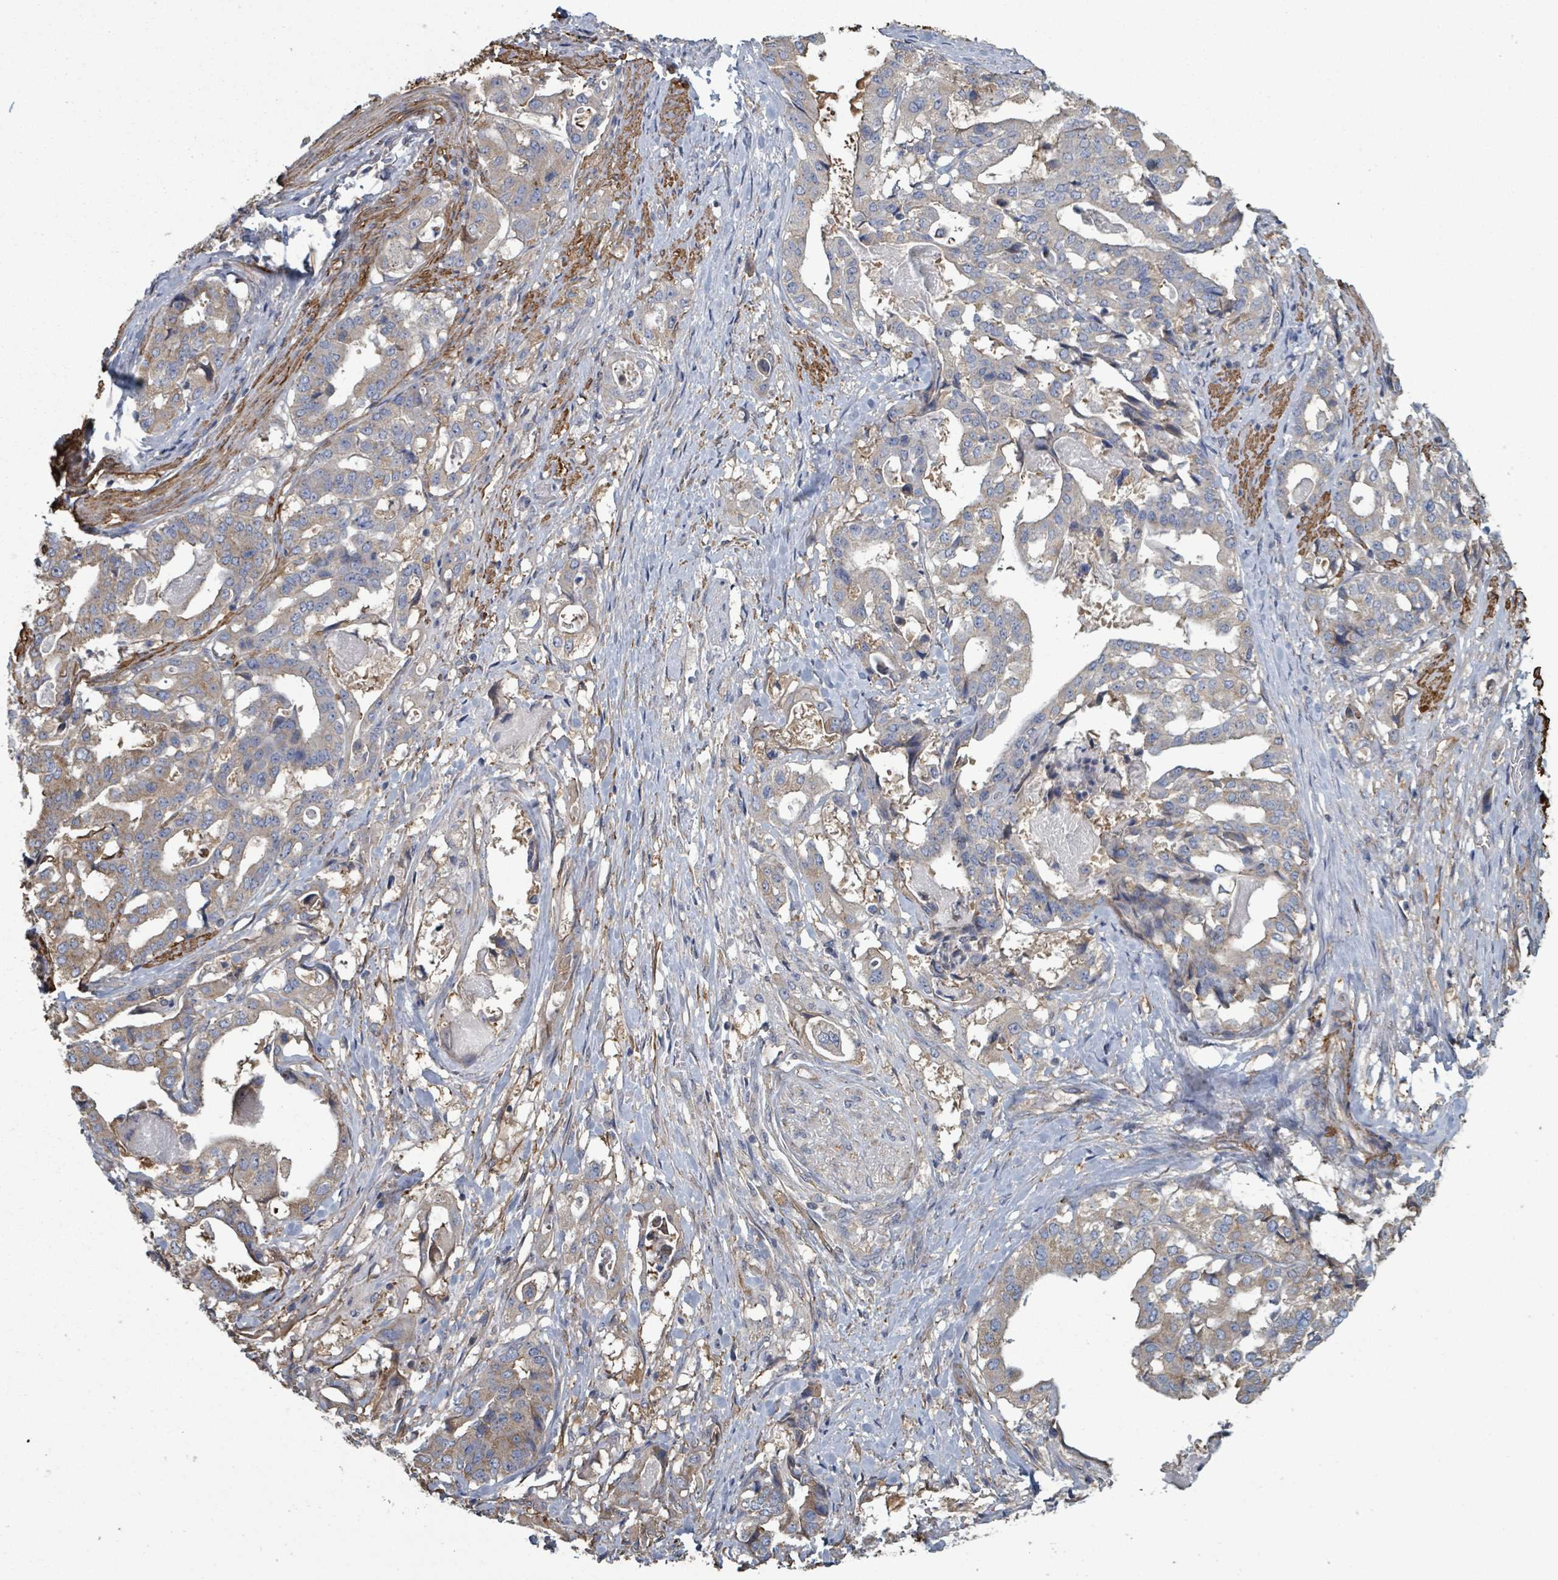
{"staining": {"intensity": "weak", "quantity": "25%-75%", "location": "cytoplasmic/membranous"}, "tissue": "stomach cancer", "cell_type": "Tumor cells", "image_type": "cancer", "snomed": [{"axis": "morphology", "description": "Adenocarcinoma, NOS"}, {"axis": "topography", "description": "Stomach"}], "caption": "Immunohistochemical staining of human stomach cancer reveals low levels of weak cytoplasmic/membranous positivity in approximately 25%-75% of tumor cells.", "gene": "ADCK1", "patient": {"sex": "male", "age": 48}}